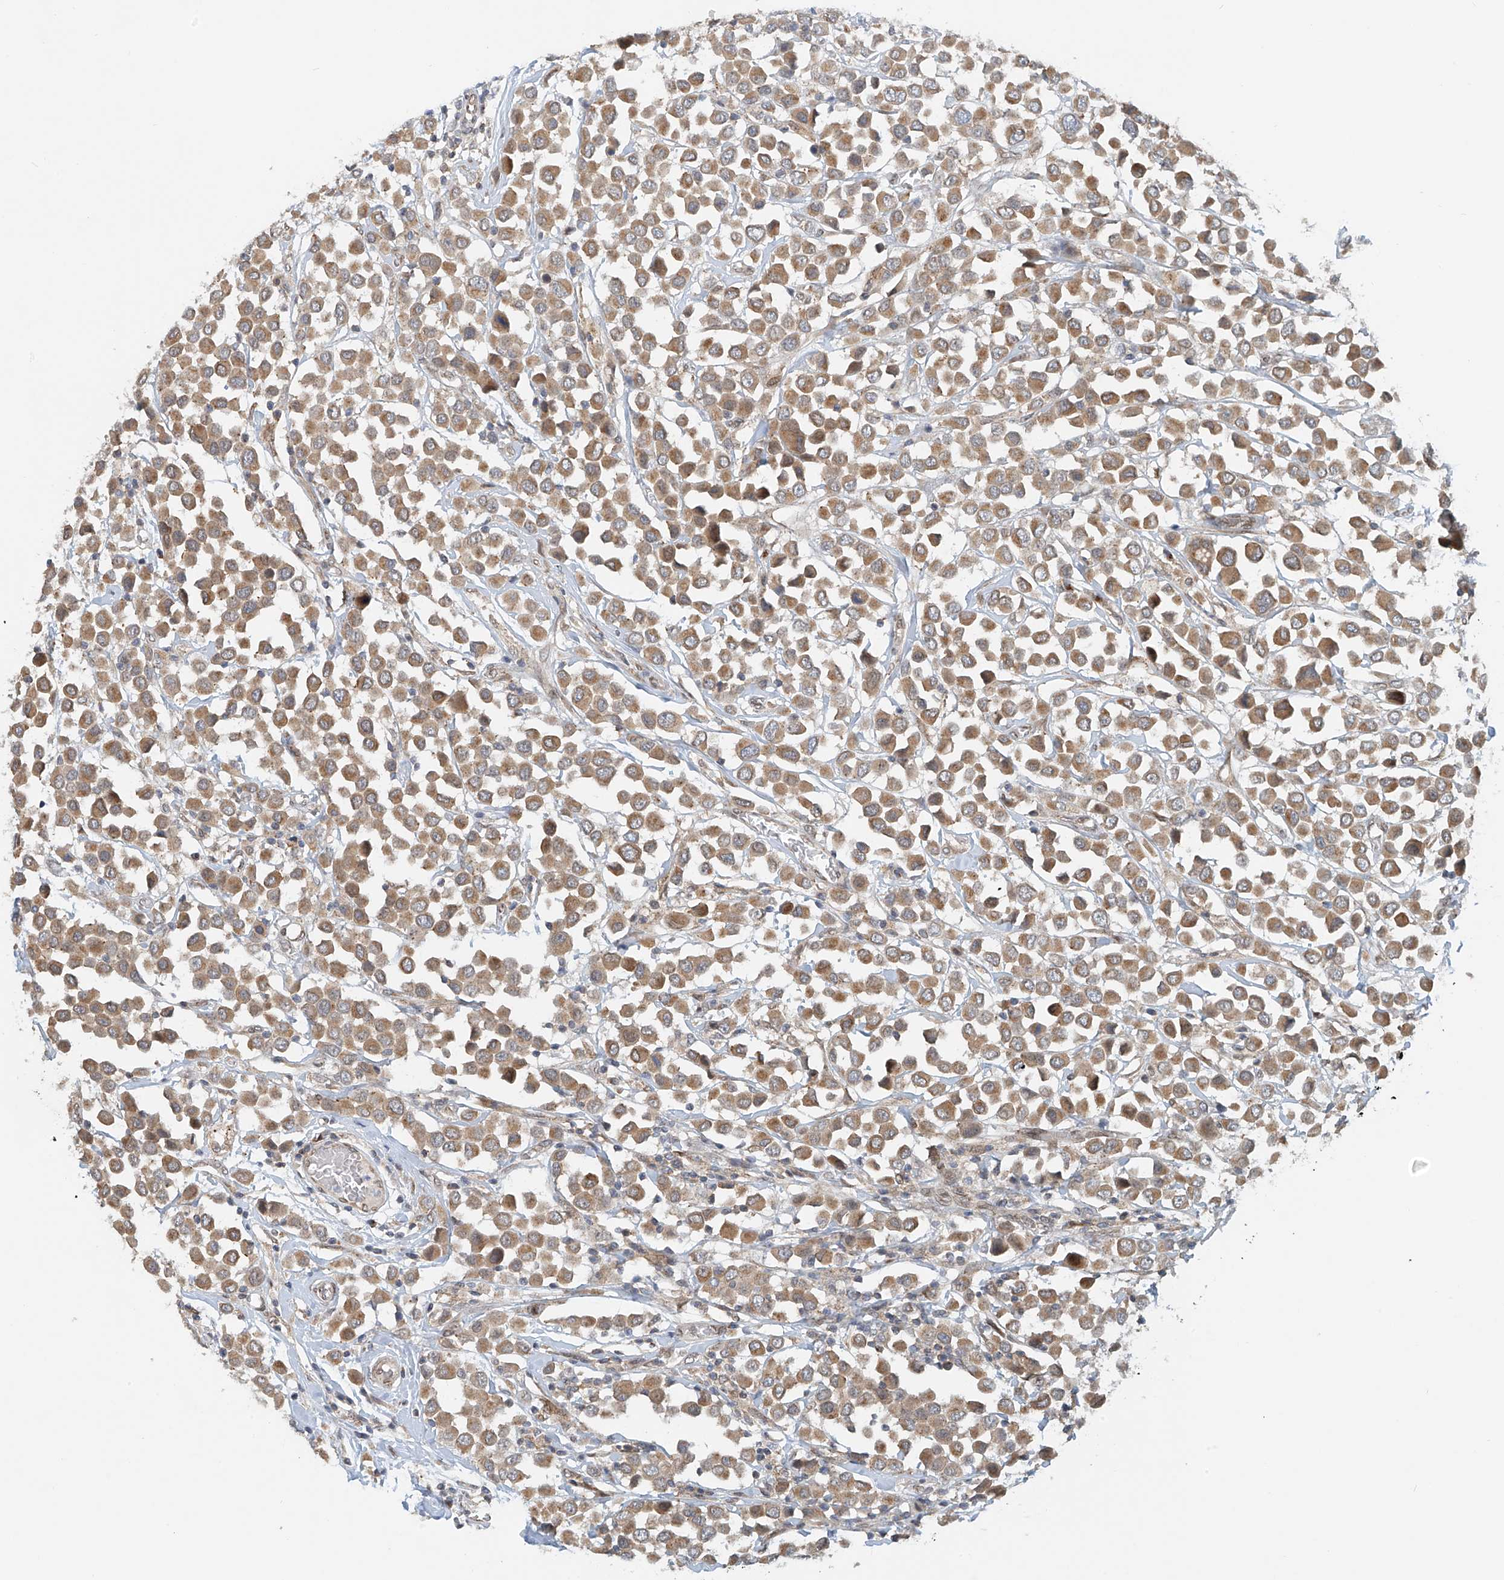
{"staining": {"intensity": "moderate", "quantity": ">75%", "location": "cytoplasmic/membranous"}, "tissue": "breast cancer", "cell_type": "Tumor cells", "image_type": "cancer", "snomed": [{"axis": "morphology", "description": "Duct carcinoma"}, {"axis": "topography", "description": "Breast"}], "caption": "This is a histology image of IHC staining of invasive ductal carcinoma (breast), which shows moderate expression in the cytoplasmic/membranous of tumor cells.", "gene": "STARD9", "patient": {"sex": "female", "age": 61}}